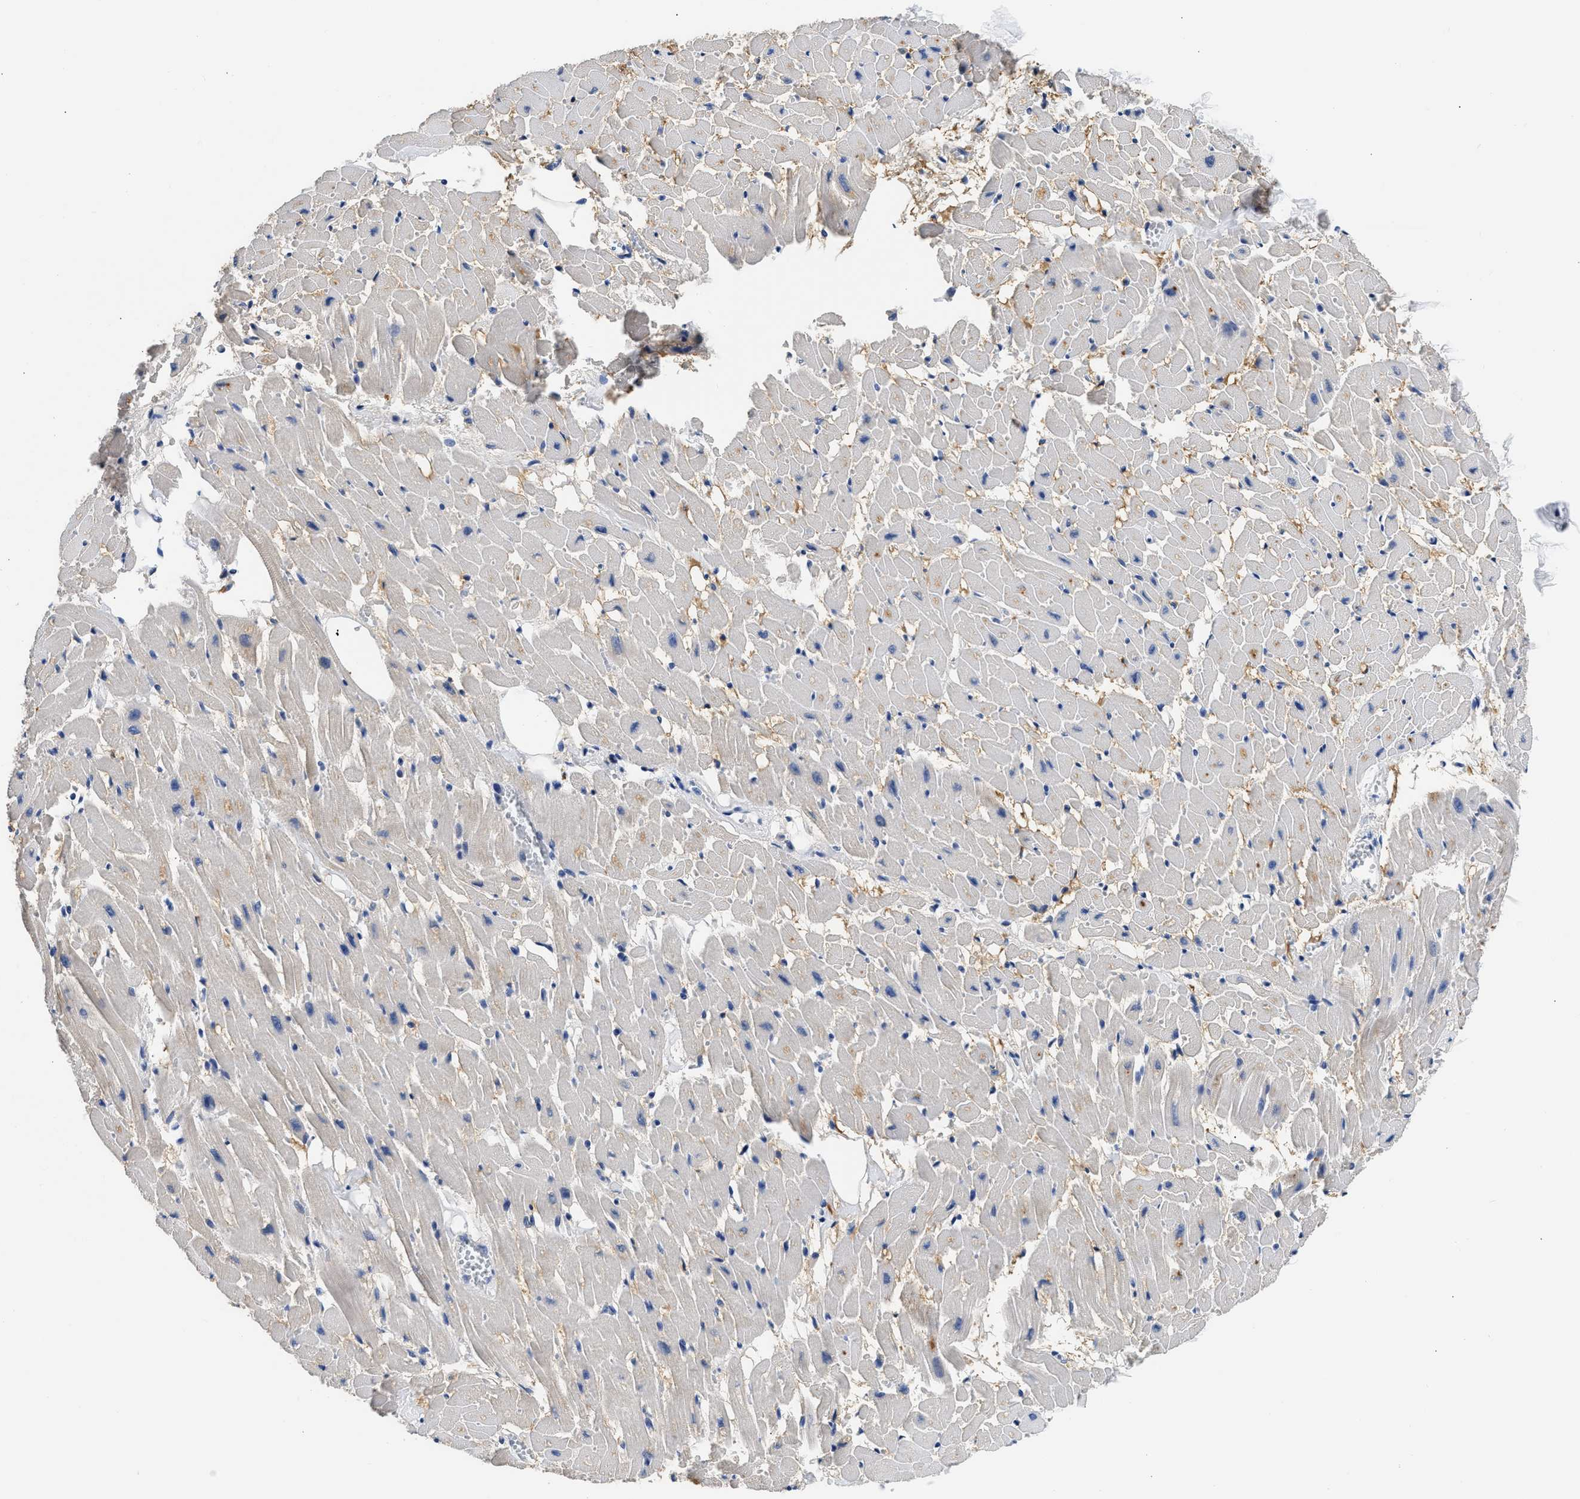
{"staining": {"intensity": "negative", "quantity": "none", "location": "none"}, "tissue": "heart muscle", "cell_type": "Cardiomyocytes", "image_type": "normal", "snomed": [{"axis": "morphology", "description": "Normal tissue, NOS"}, {"axis": "topography", "description": "Heart"}], "caption": "Immunohistochemistry (IHC) photomicrograph of unremarkable heart muscle: heart muscle stained with DAB (3,3'-diaminobenzidine) exhibits no significant protein staining in cardiomyocytes. Brightfield microscopy of IHC stained with DAB (3,3'-diaminobenzidine) (brown) and hematoxylin (blue), captured at high magnification.", "gene": "XPO5", "patient": {"sex": "female", "age": 19}}